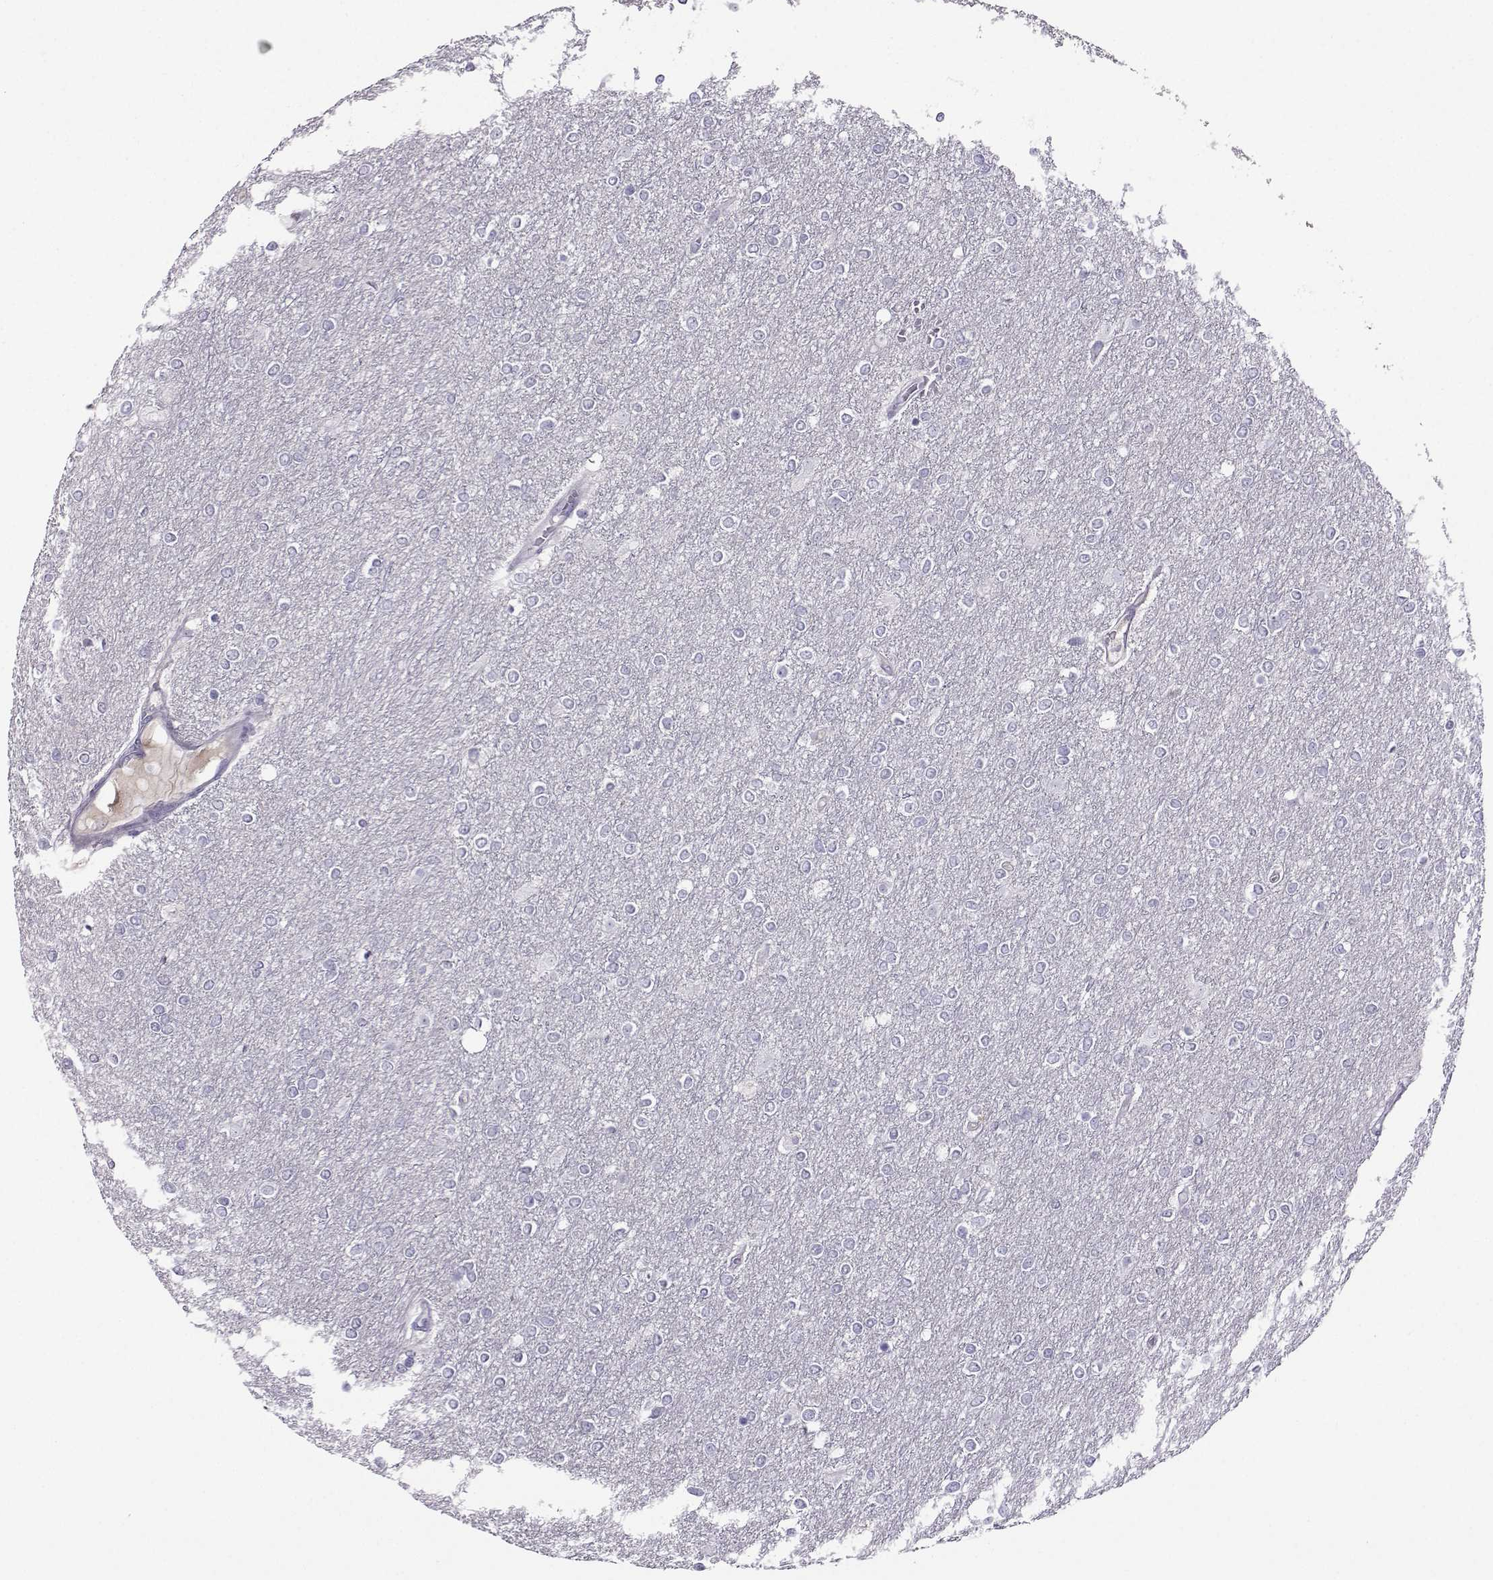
{"staining": {"intensity": "negative", "quantity": "none", "location": "none"}, "tissue": "glioma", "cell_type": "Tumor cells", "image_type": "cancer", "snomed": [{"axis": "morphology", "description": "Glioma, malignant, High grade"}, {"axis": "topography", "description": "Brain"}], "caption": "This photomicrograph is of malignant glioma (high-grade) stained with immunohistochemistry to label a protein in brown with the nuclei are counter-stained blue. There is no expression in tumor cells.", "gene": "ARMC2", "patient": {"sex": "female", "age": 61}}